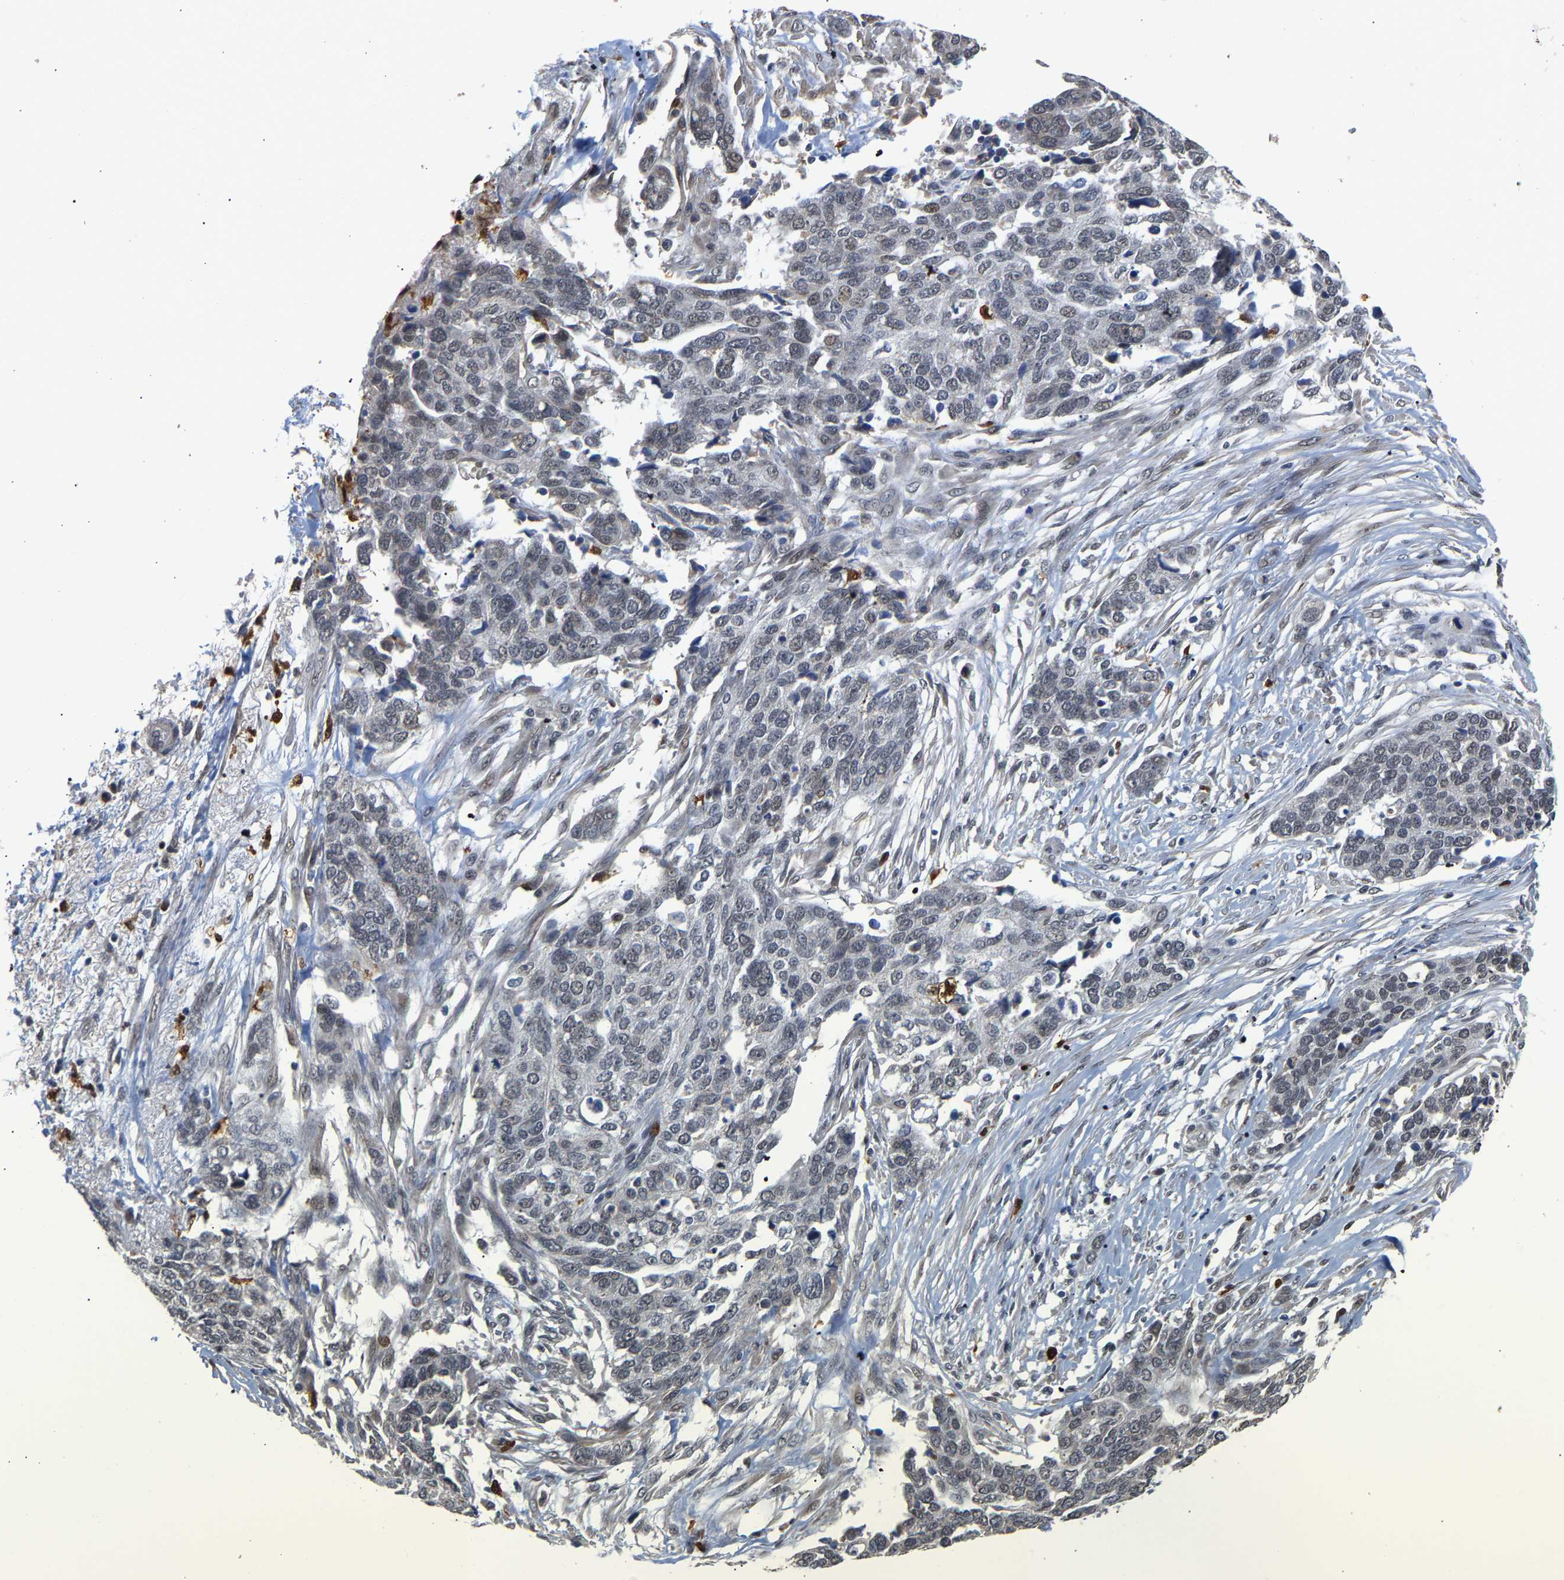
{"staining": {"intensity": "weak", "quantity": "25%-75%", "location": "nuclear"}, "tissue": "ovarian cancer", "cell_type": "Tumor cells", "image_type": "cancer", "snomed": [{"axis": "morphology", "description": "Cystadenocarcinoma, serous, NOS"}, {"axis": "topography", "description": "Ovary"}], "caption": "Human ovarian serous cystadenocarcinoma stained with a protein marker demonstrates weak staining in tumor cells.", "gene": "TDRD7", "patient": {"sex": "female", "age": 44}}